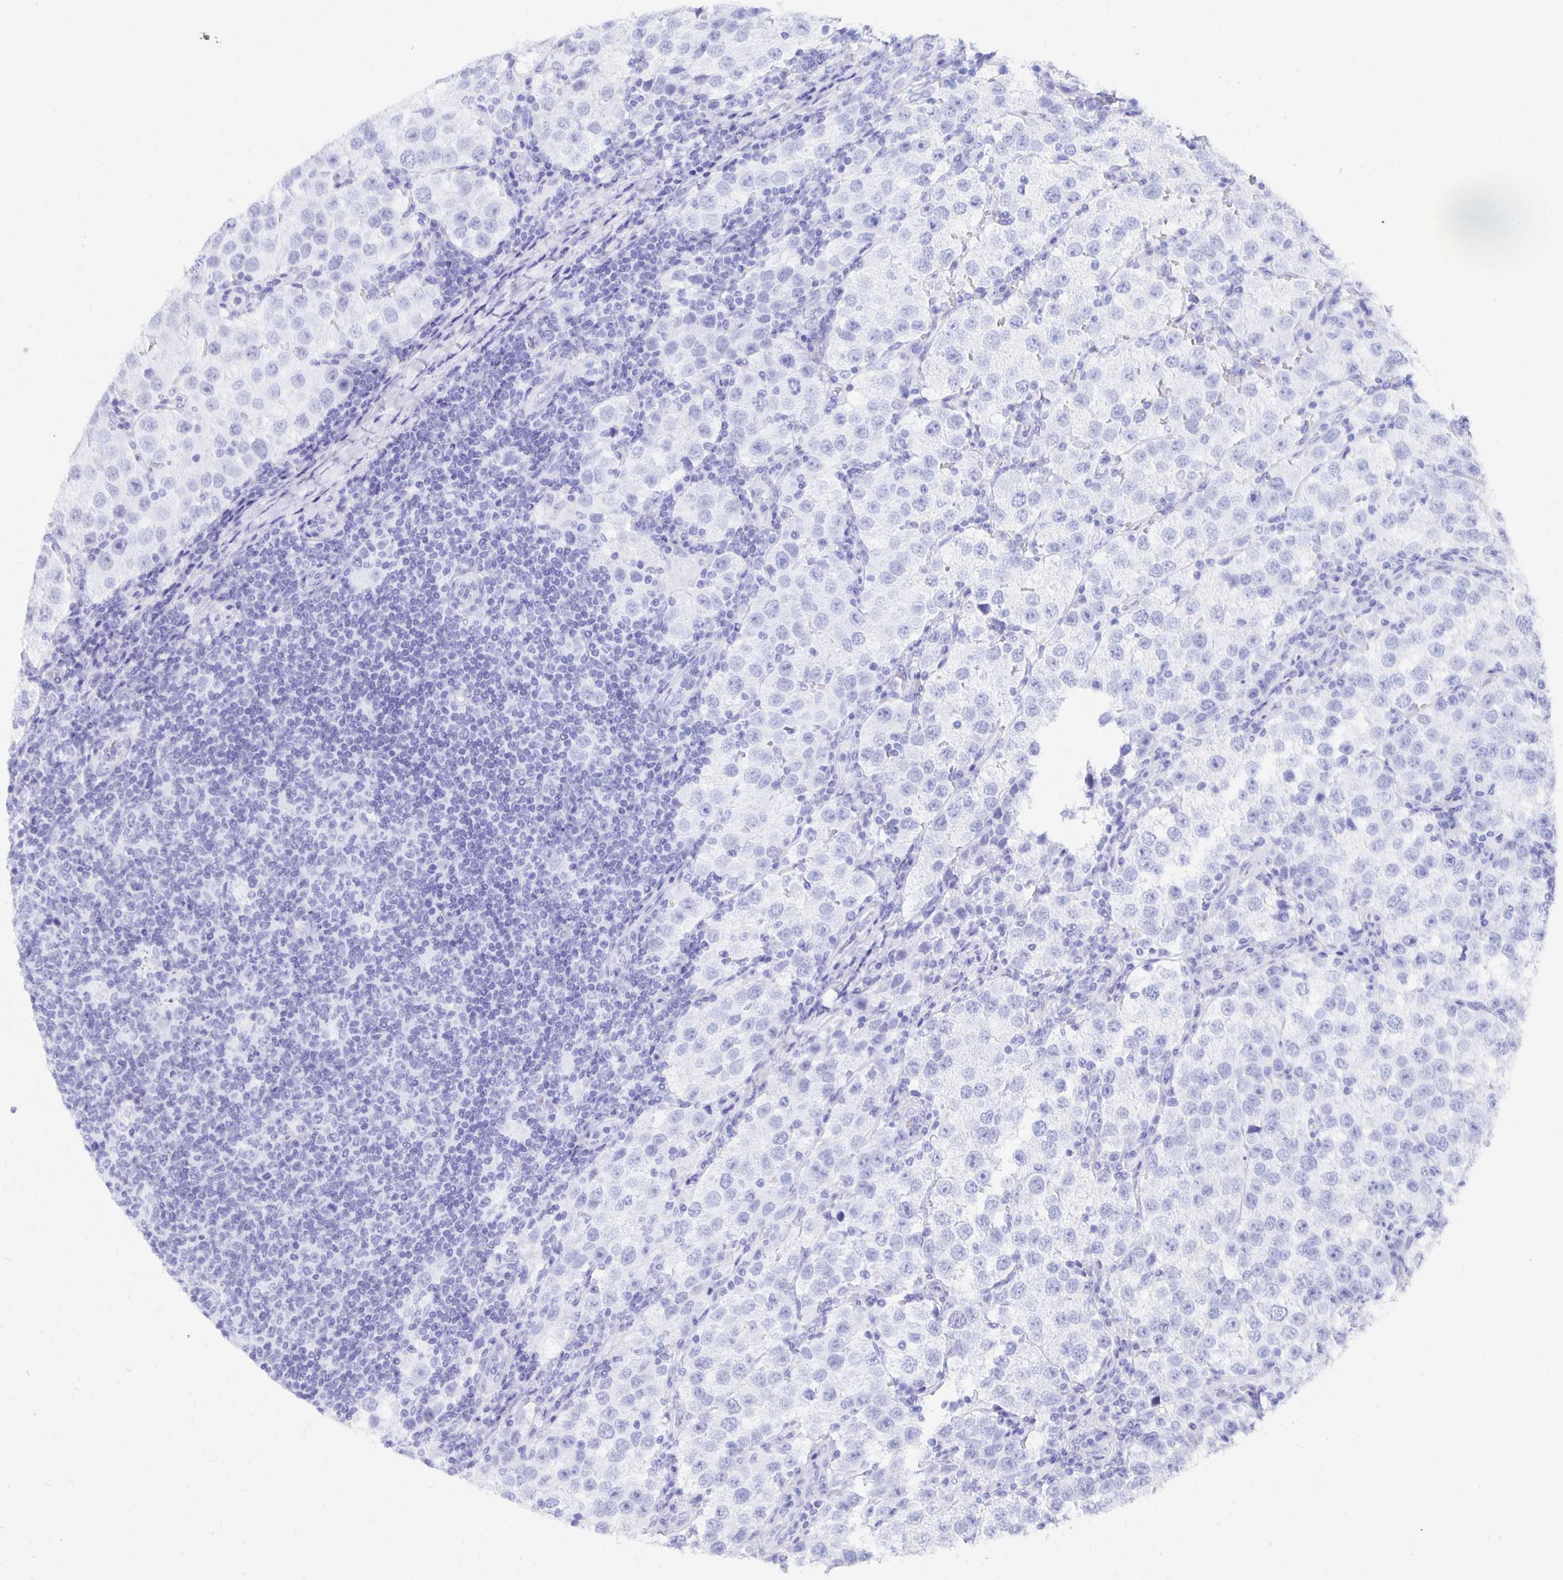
{"staining": {"intensity": "negative", "quantity": "none", "location": "none"}, "tissue": "testis cancer", "cell_type": "Tumor cells", "image_type": "cancer", "snomed": [{"axis": "morphology", "description": "Seminoma, NOS"}, {"axis": "topography", "description": "Testis"}], "caption": "The histopathology image exhibits no significant positivity in tumor cells of testis seminoma.", "gene": "SYT2", "patient": {"sex": "male", "age": 37}}